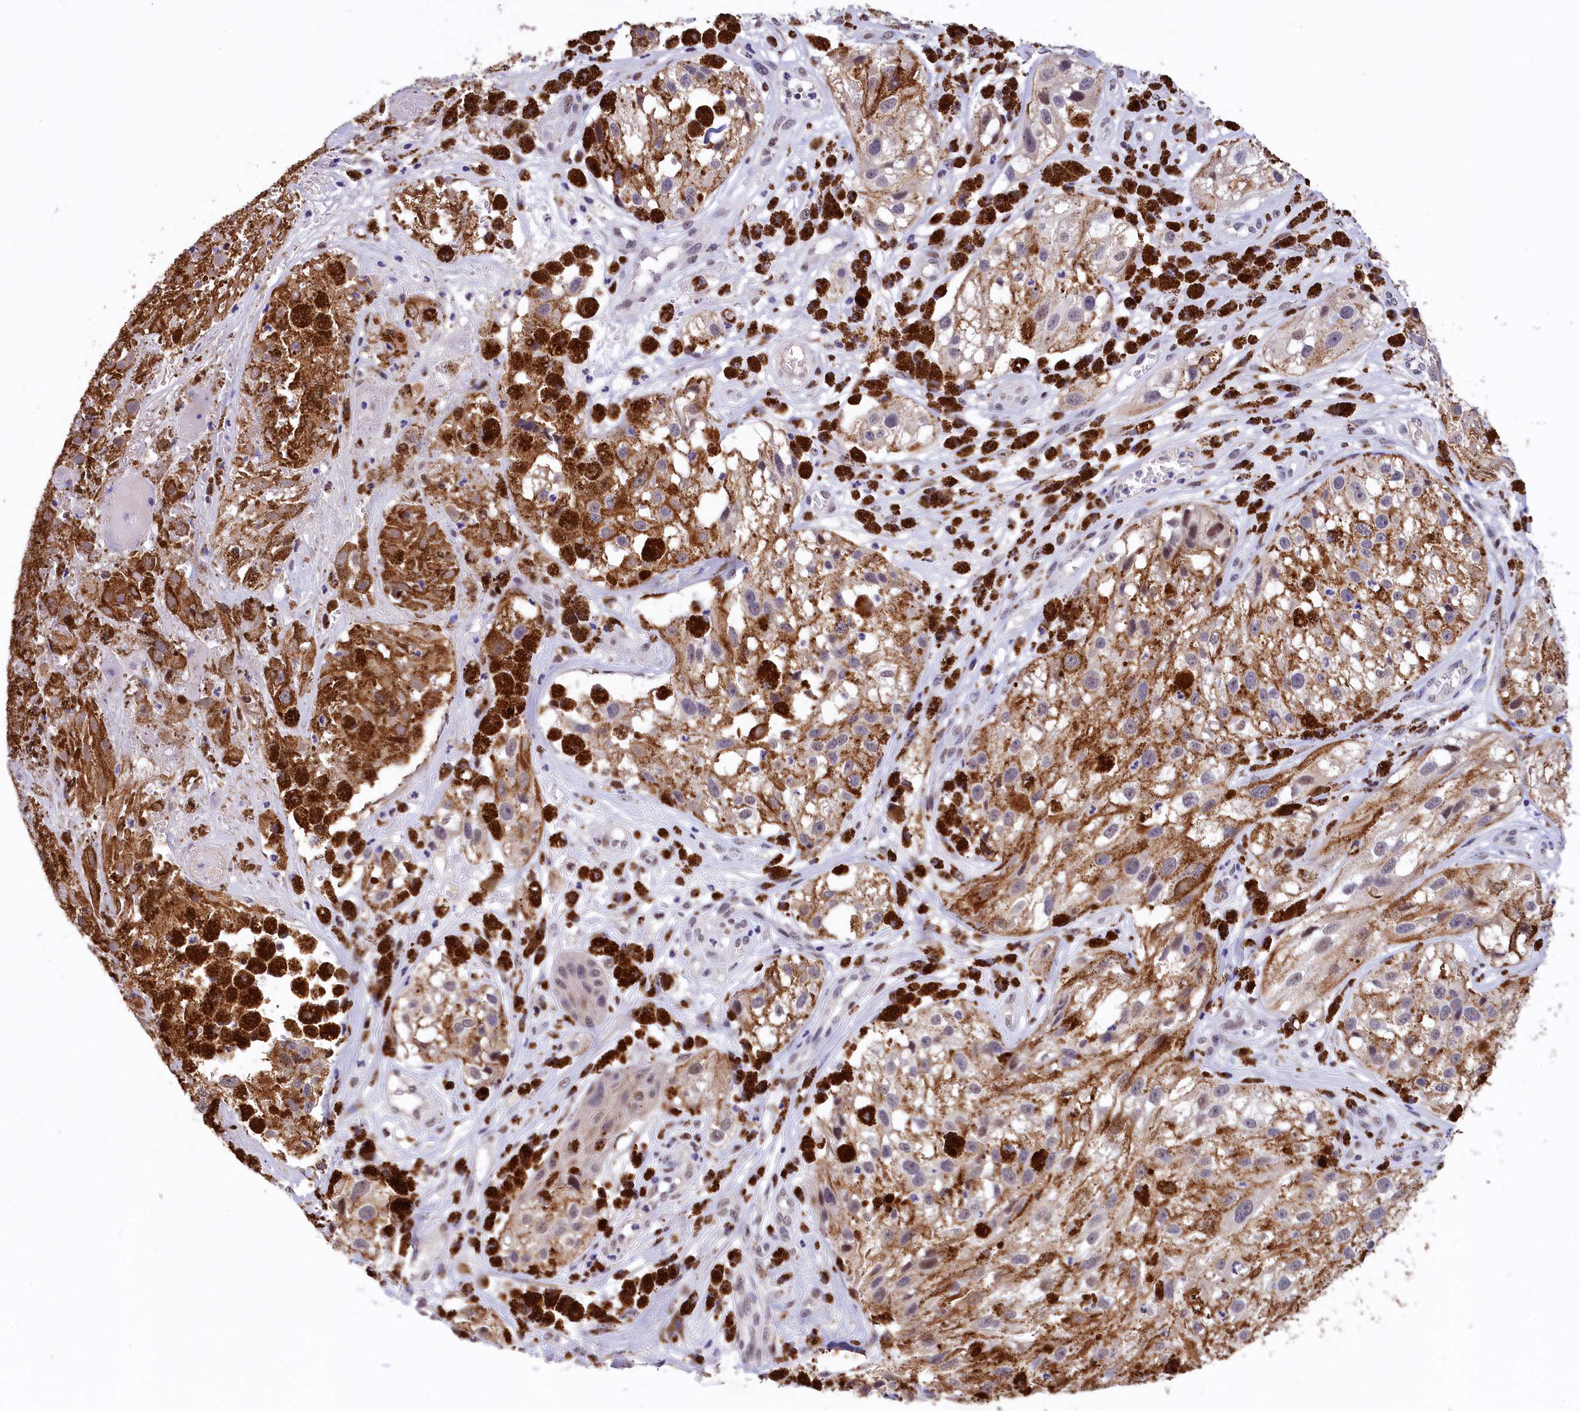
{"staining": {"intensity": "strong", "quantity": ">75%", "location": "cytoplasmic/membranous"}, "tissue": "melanoma", "cell_type": "Tumor cells", "image_type": "cancer", "snomed": [{"axis": "morphology", "description": "Malignant melanoma, NOS"}, {"axis": "topography", "description": "Skin"}], "caption": "Strong cytoplasmic/membranous positivity is present in about >75% of tumor cells in malignant melanoma.", "gene": "HECTD4", "patient": {"sex": "male", "age": 88}}